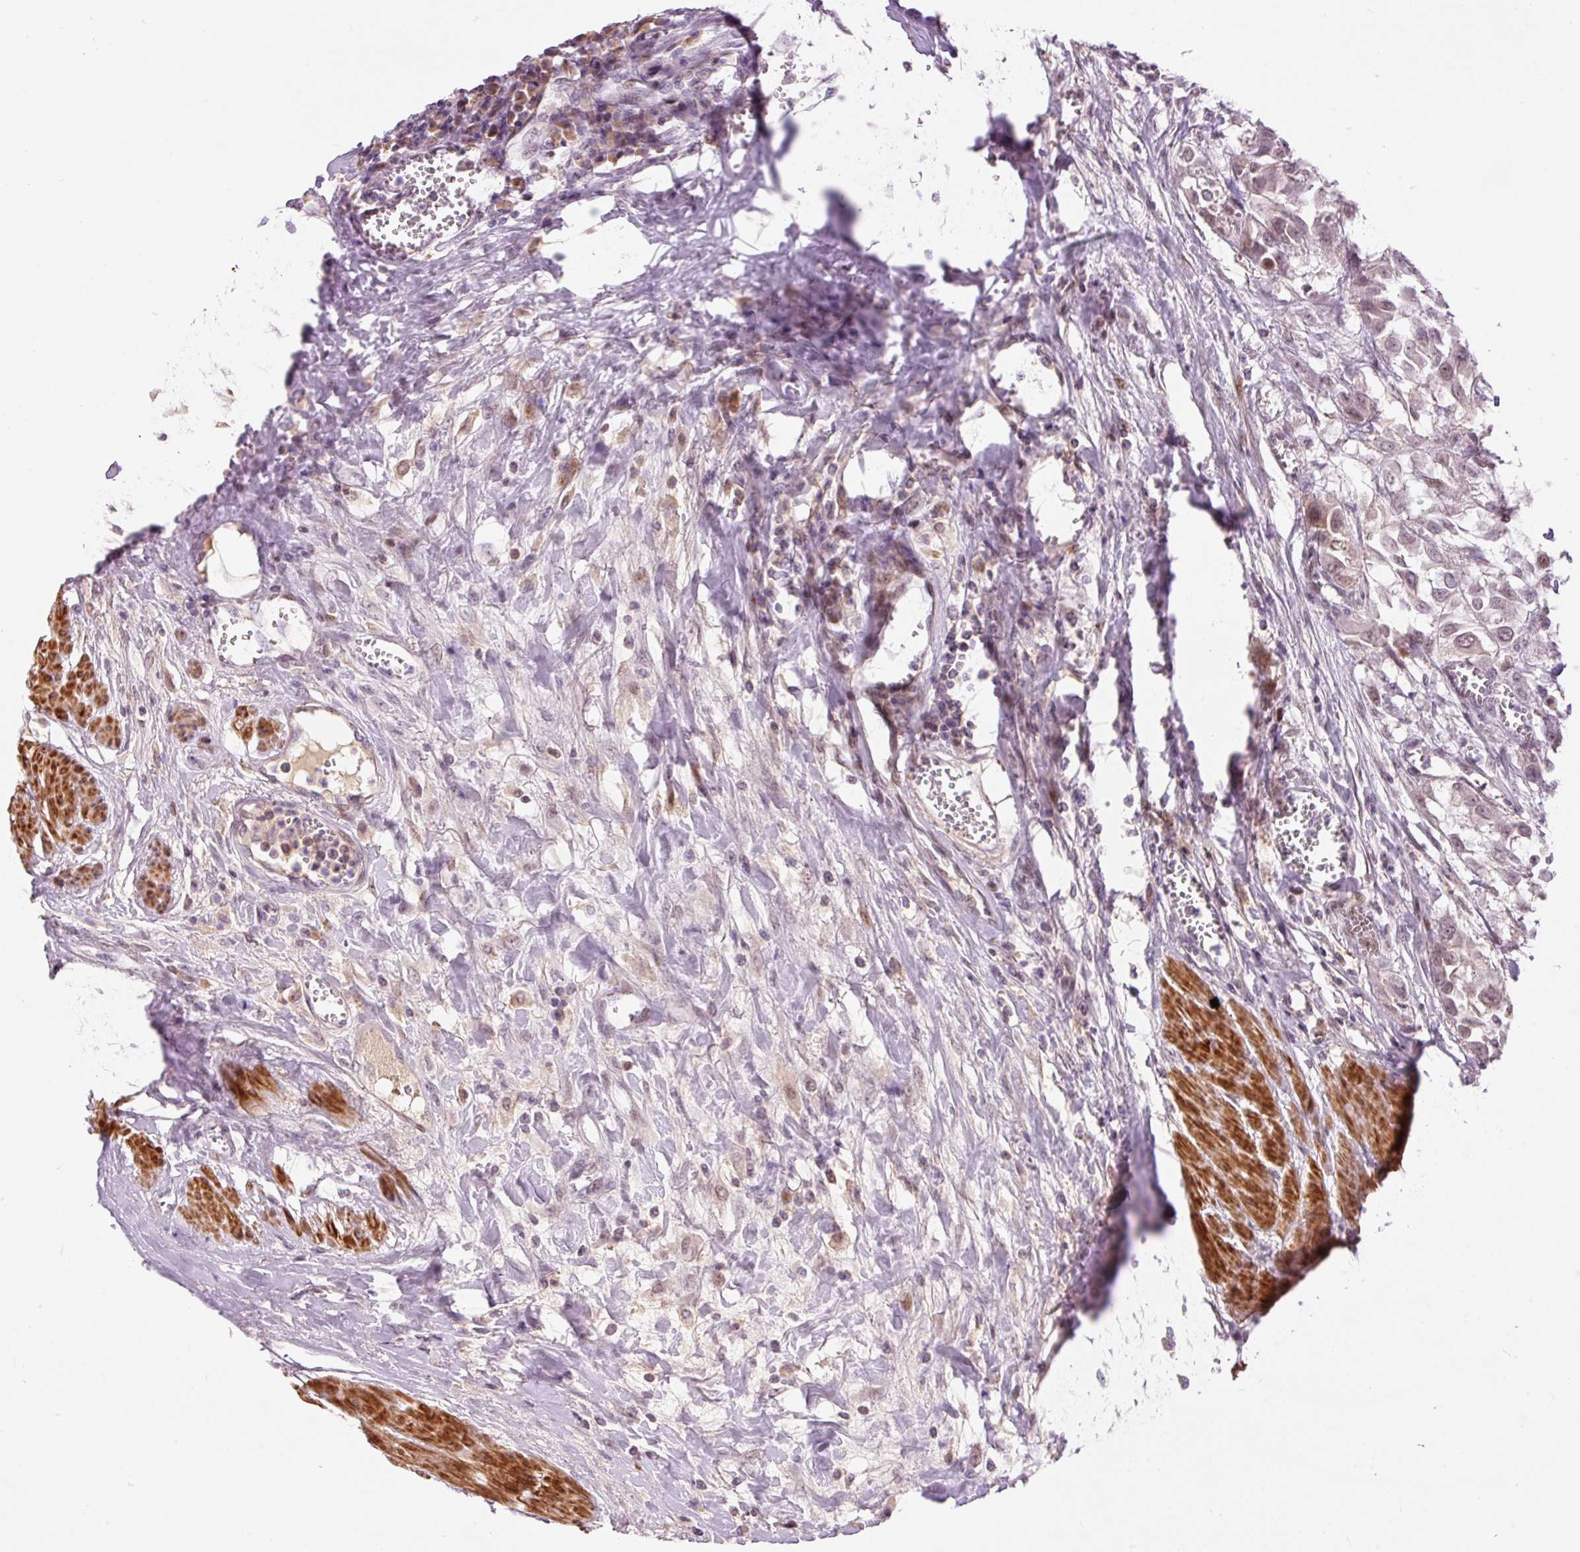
{"staining": {"intensity": "weak", "quantity": "<25%", "location": "cytoplasmic/membranous,nuclear"}, "tissue": "urothelial cancer", "cell_type": "Tumor cells", "image_type": "cancer", "snomed": [{"axis": "morphology", "description": "Urothelial carcinoma, High grade"}, {"axis": "topography", "description": "Urinary bladder"}], "caption": "A photomicrograph of urothelial cancer stained for a protein exhibits no brown staining in tumor cells.", "gene": "HNF1A", "patient": {"sex": "male", "age": 57}}